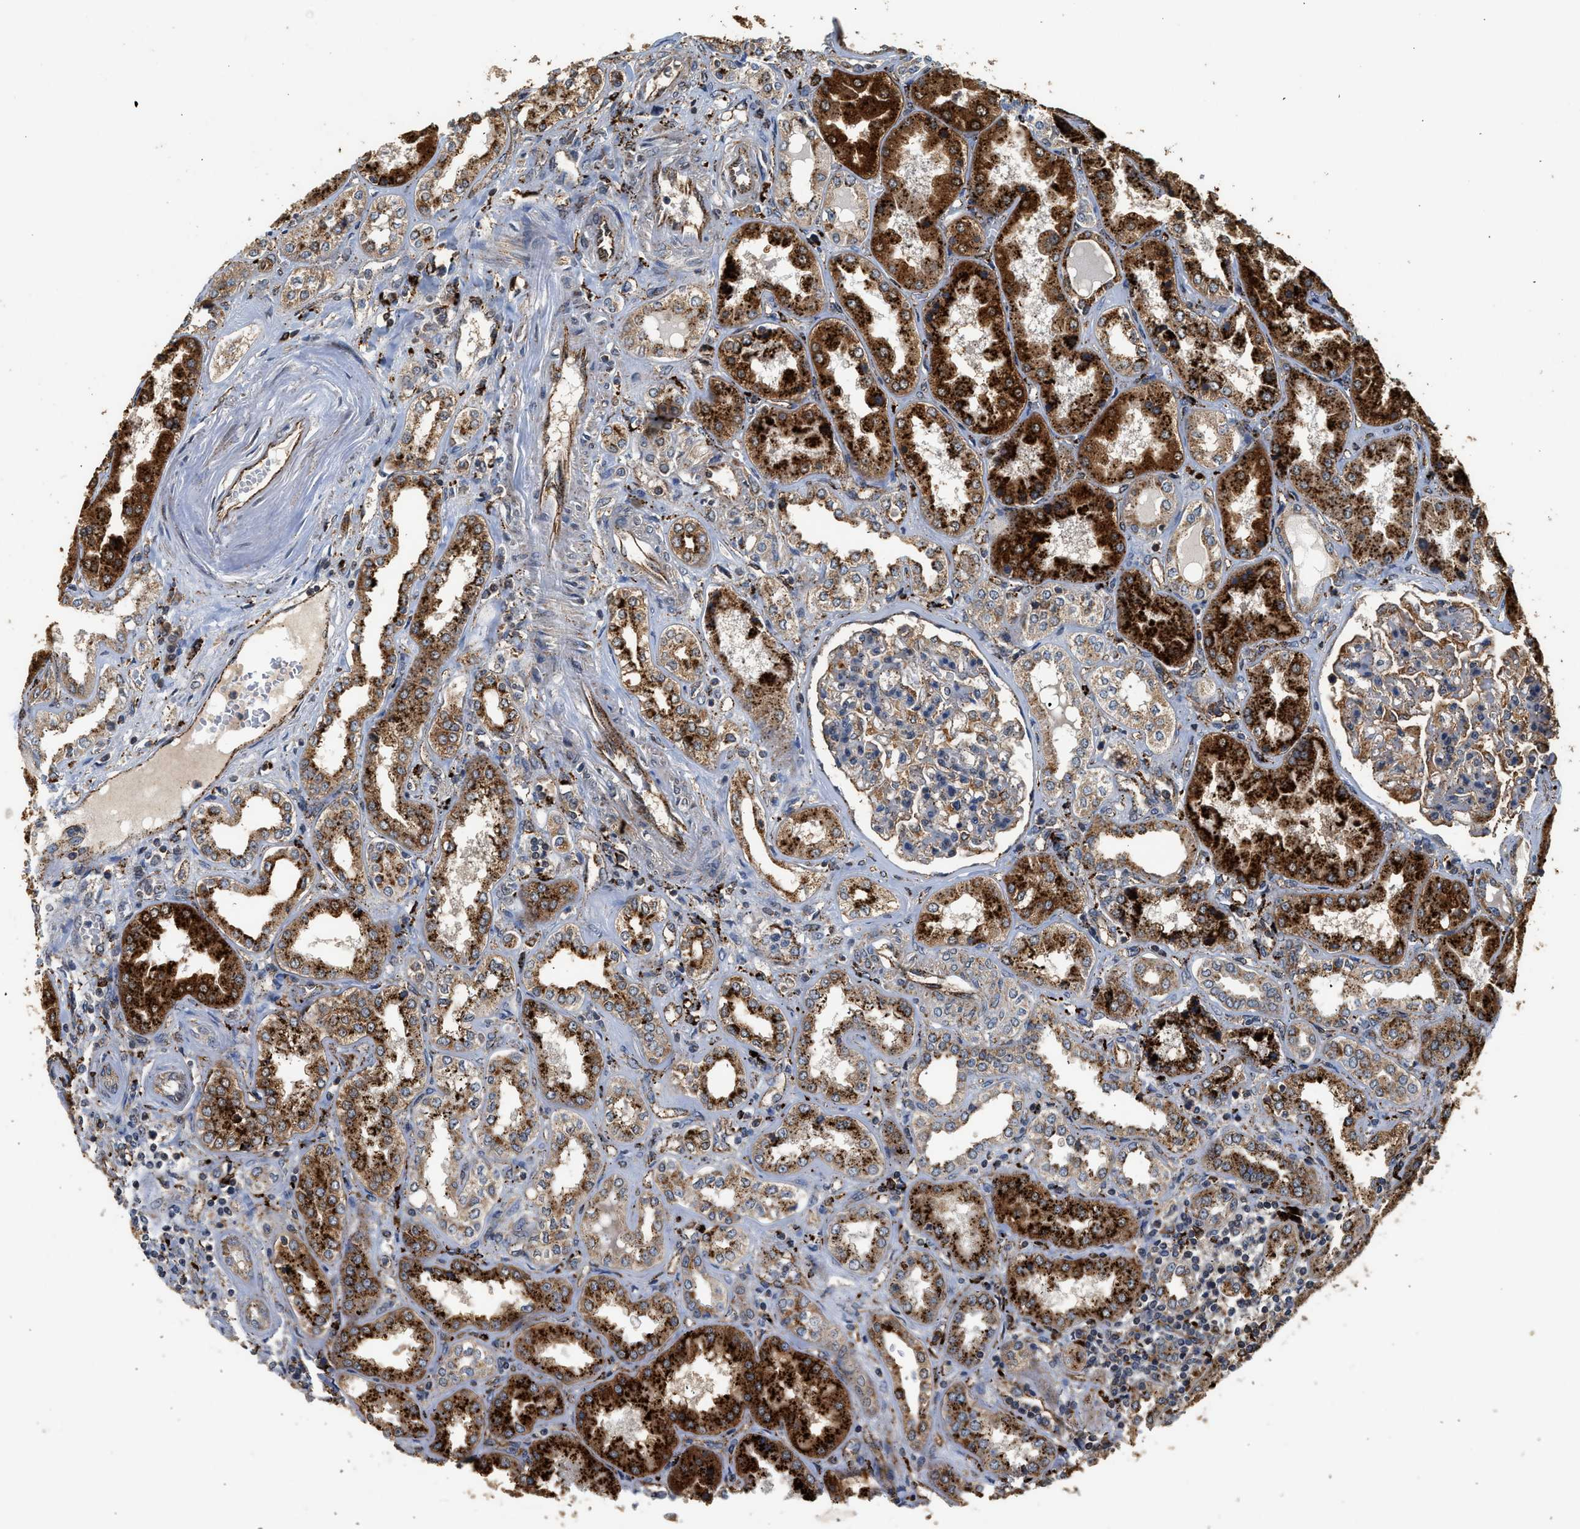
{"staining": {"intensity": "moderate", "quantity": "25%-75%", "location": "cytoplasmic/membranous"}, "tissue": "kidney", "cell_type": "Cells in glomeruli", "image_type": "normal", "snomed": [{"axis": "morphology", "description": "Normal tissue, NOS"}, {"axis": "topography", "description": "Kidney"}], "caption": "Immunohistochemistry (IHC) (DAB (3,3'-diaminobenzidine)) staining of benign human kidney reveals moderate cytoplasmic/membranous protein expression in approximately 25%-75% of cells in glomeruli. The protein of interest is stained brown, and the nuclei are stained in blue (DAB IHC with brightfield microscopy, high magnification).", "gene": "CTSV", "patient": {"sex": "female", "age": 56}}